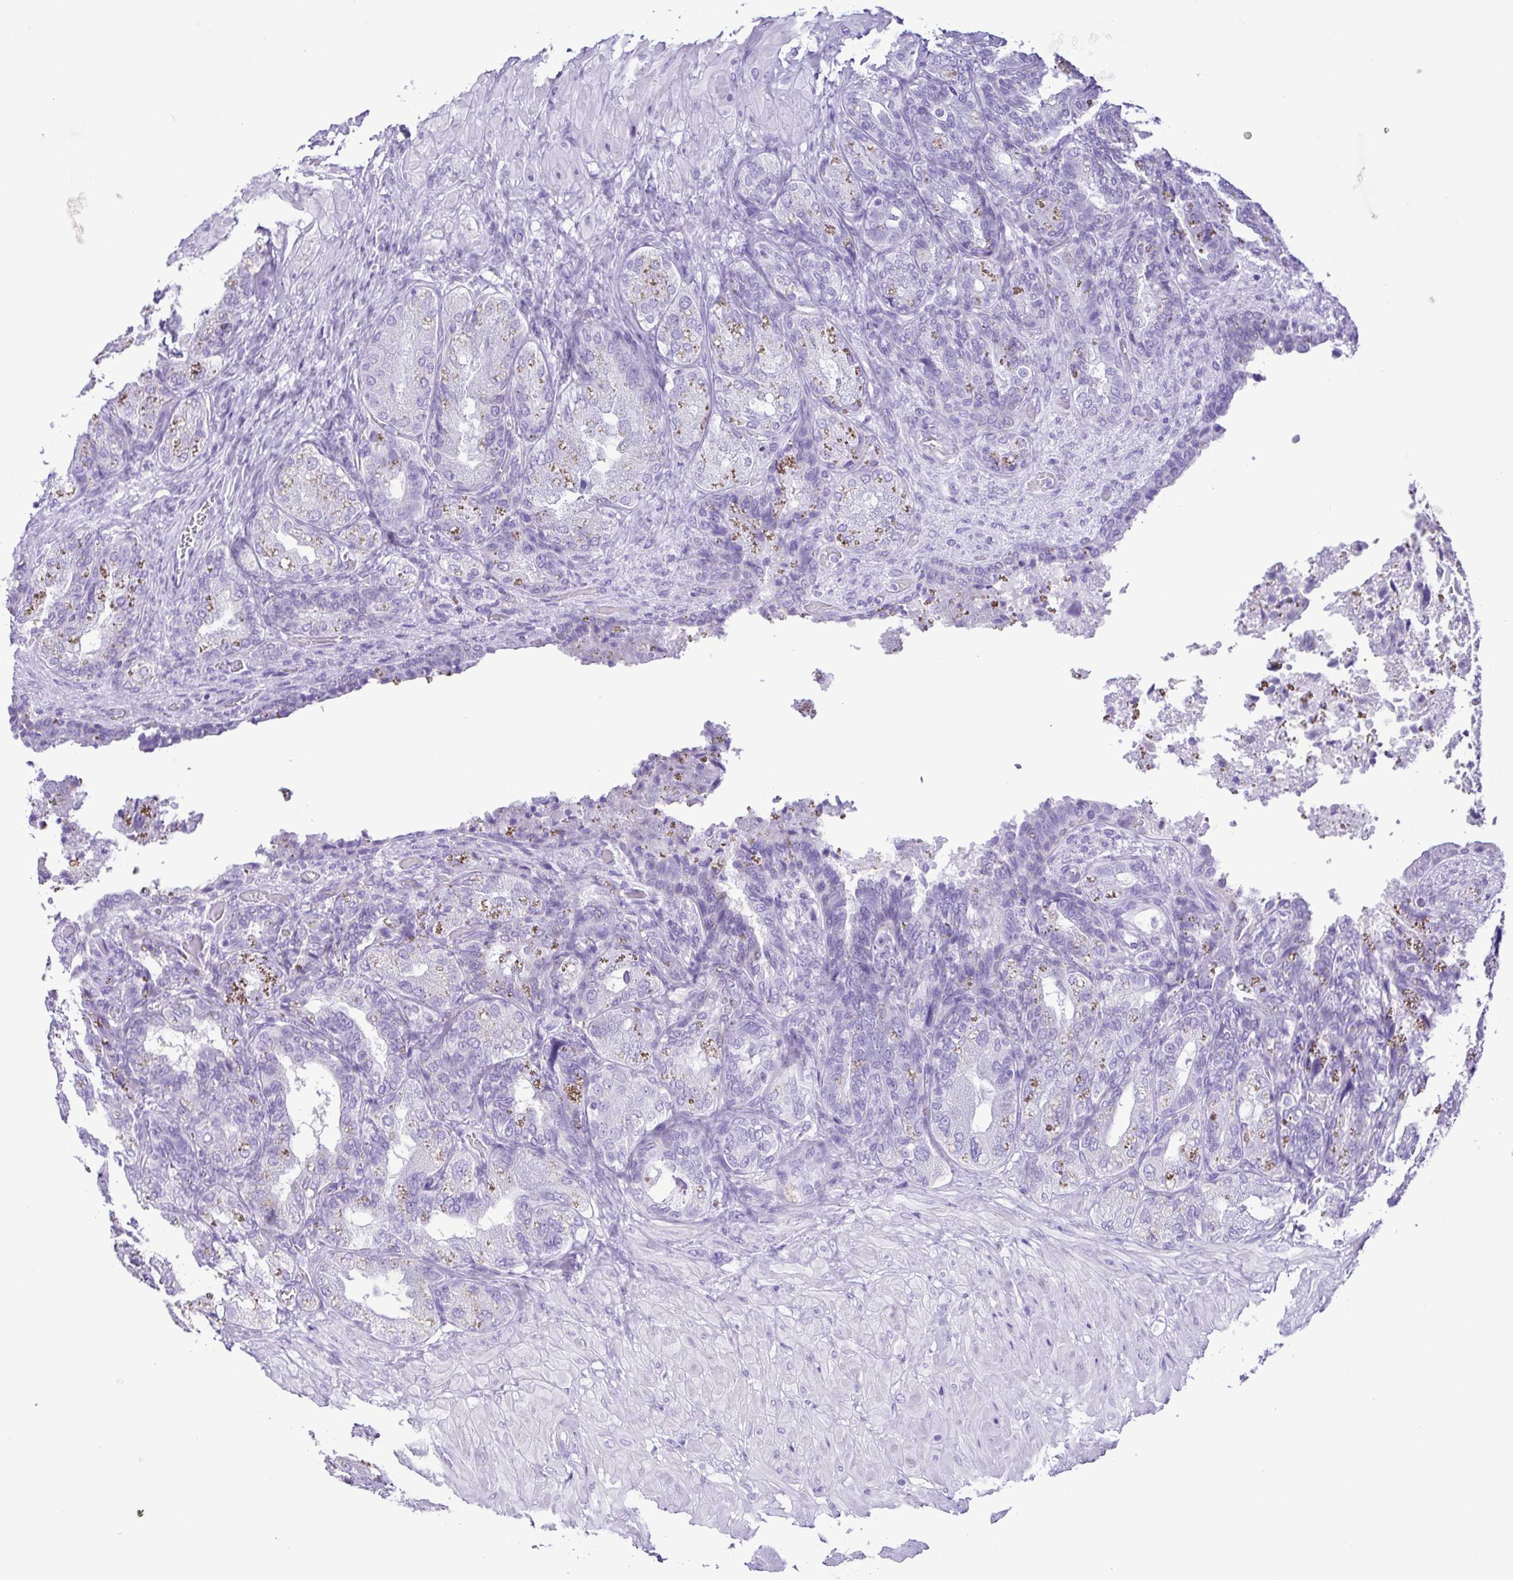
{"staining": {"intensity": "negative", "quantity": "none", "location": "none"}, "tissue": "seminal vesicle", "cell_type": "Glandular cells", "image_type": "normal", "snomed": [{"axis": "morphology", "description": "Normal tissue, NOS"}, {"axis": "topography", "description": "Seminal veicle"}], "caption": "An immunohistochemistry (IHC) image of benign seminal vesicle is shown. There is no staining in glandular cells of seminal vesicle.", "gene": "CASP14", "patient": {"sex": "male", "age": 57}}